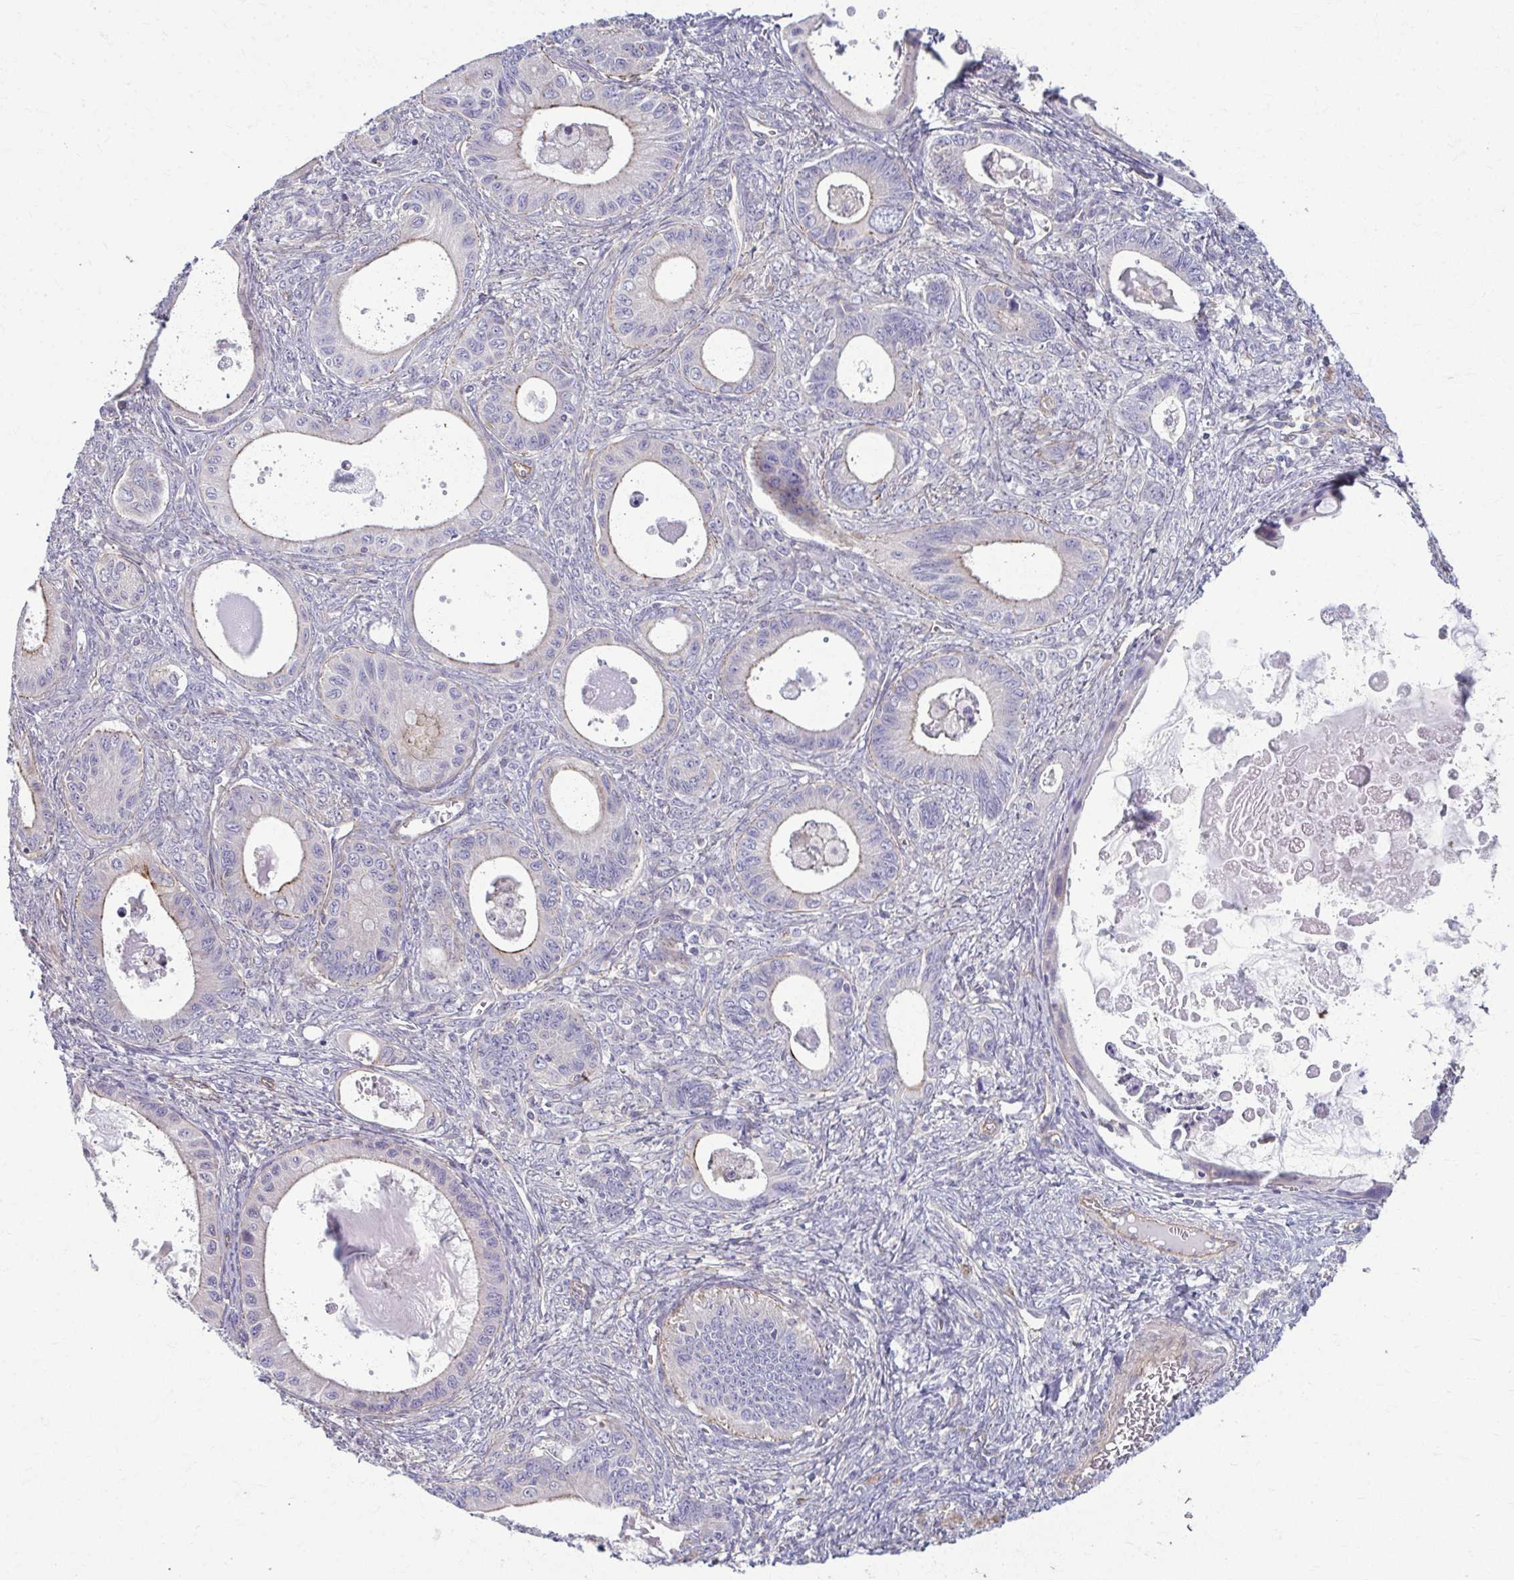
{"staining": {"intensity": "negative", "quantity": "none", "location": "none"}, "tissue": "ovarian cancer", "cell_type": "Tumor cells", "image_type": "cancer", "snomed": [{"axis": "morphology", "description": "Cystadenocarcinoma, mucinous, NOS"}, {"axis": "topography", "description": "Ovary"}], "caption": "Micrograph shows no significant protein staining in tumor cells of ovarian cancer.", "gene": "EID2B", "patient": {"sex": "female", "age": 64}}